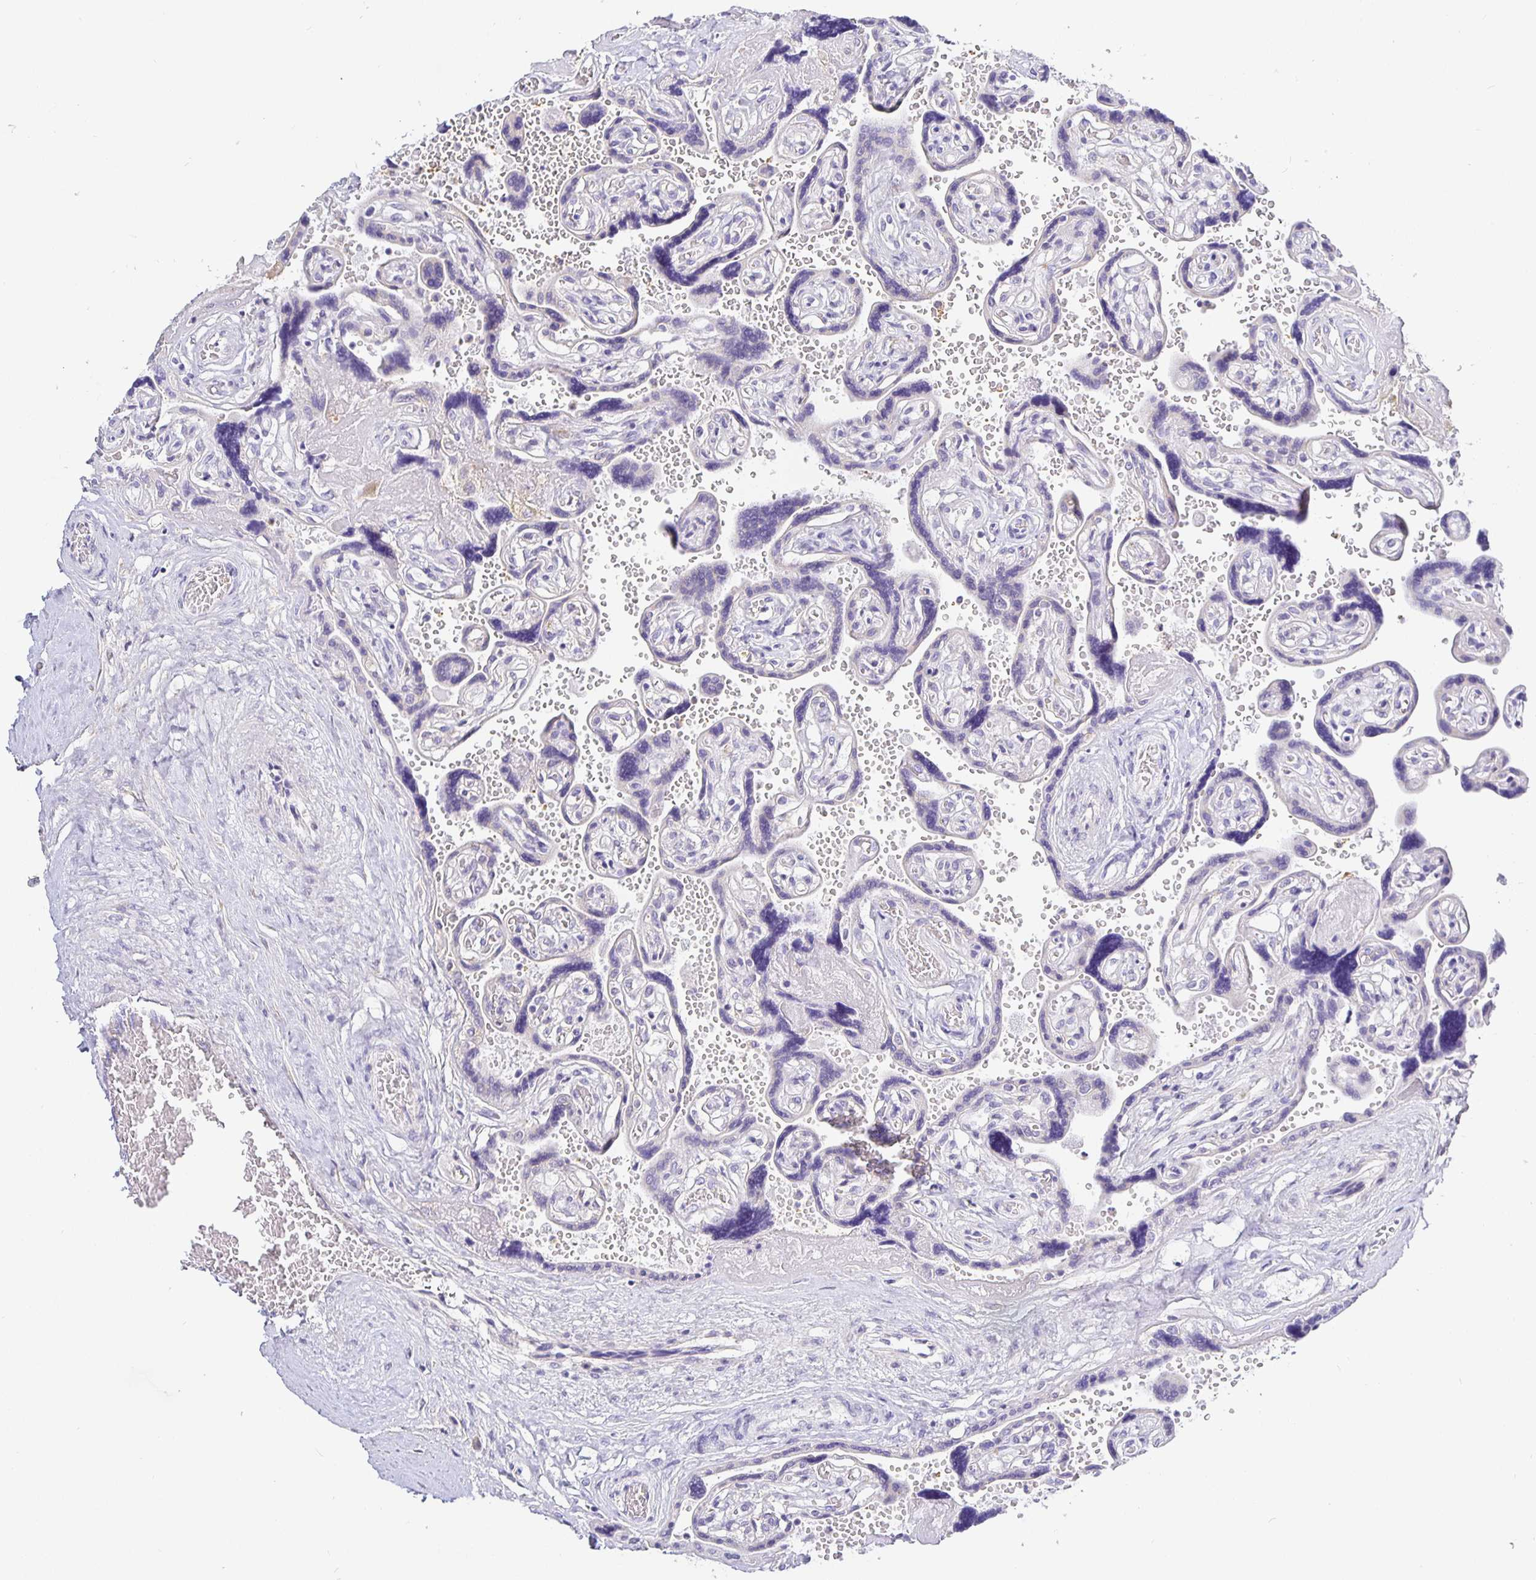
{"staining": {"intensity": "weak", "quantity": "25%-75%", "location": "cytoplasmic/membranous"}, "tissue": "placenta", "cell_type": "Decidual cells", "image_type": "normal", "snomed": [{"axis": "morphology", "description": "Normal tissue, NOS"}, {"axis": "topography", "description": "Placenta"}], "caption": "Placenta stained with a brown dye shows weak cytoplasmic/membranous positive staining in about 25%-75% of decidual cells.", "gene": "OPALIN", "patient": {"sex": "female", "age": 32}}